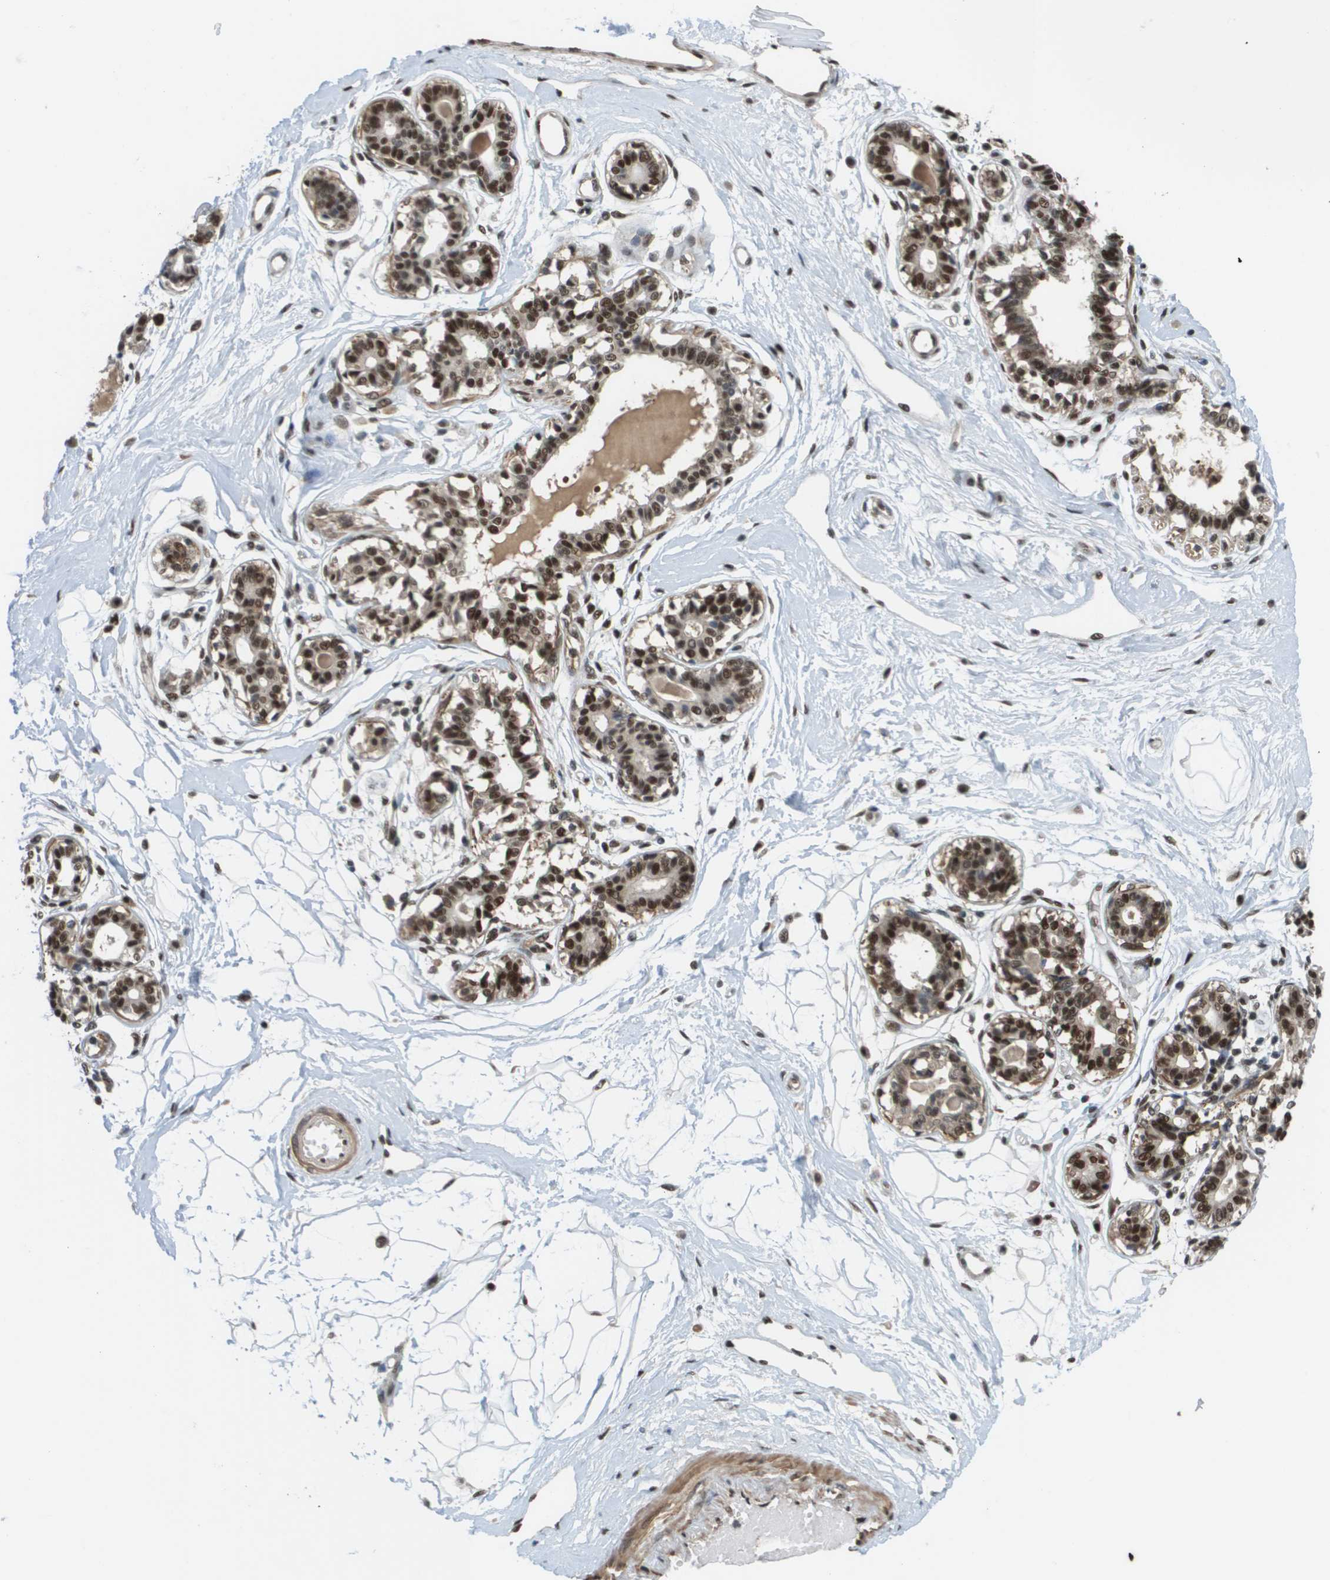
{"staining": {"intensity": "moderate", "quantity": ">75%", "location": "nuclear"}, "tissue": "breast", "cell_type": "Adipocytes", "image_type": "normal", "snomed": [{"axis": "morphology", "description": "Normal tissue, NOS"}, {"axis": "topography", "description": "Breast"}], "caption": "Moderate nuclear protein staining is identified in approximately >75% of adipocytes in breast. (DAB (3,3'-diaminobenzidine) = brown stain, brightfield microscopy at high magnification).", "gene": "PRCC", "patient": {"sex": "female", "age": 45}}